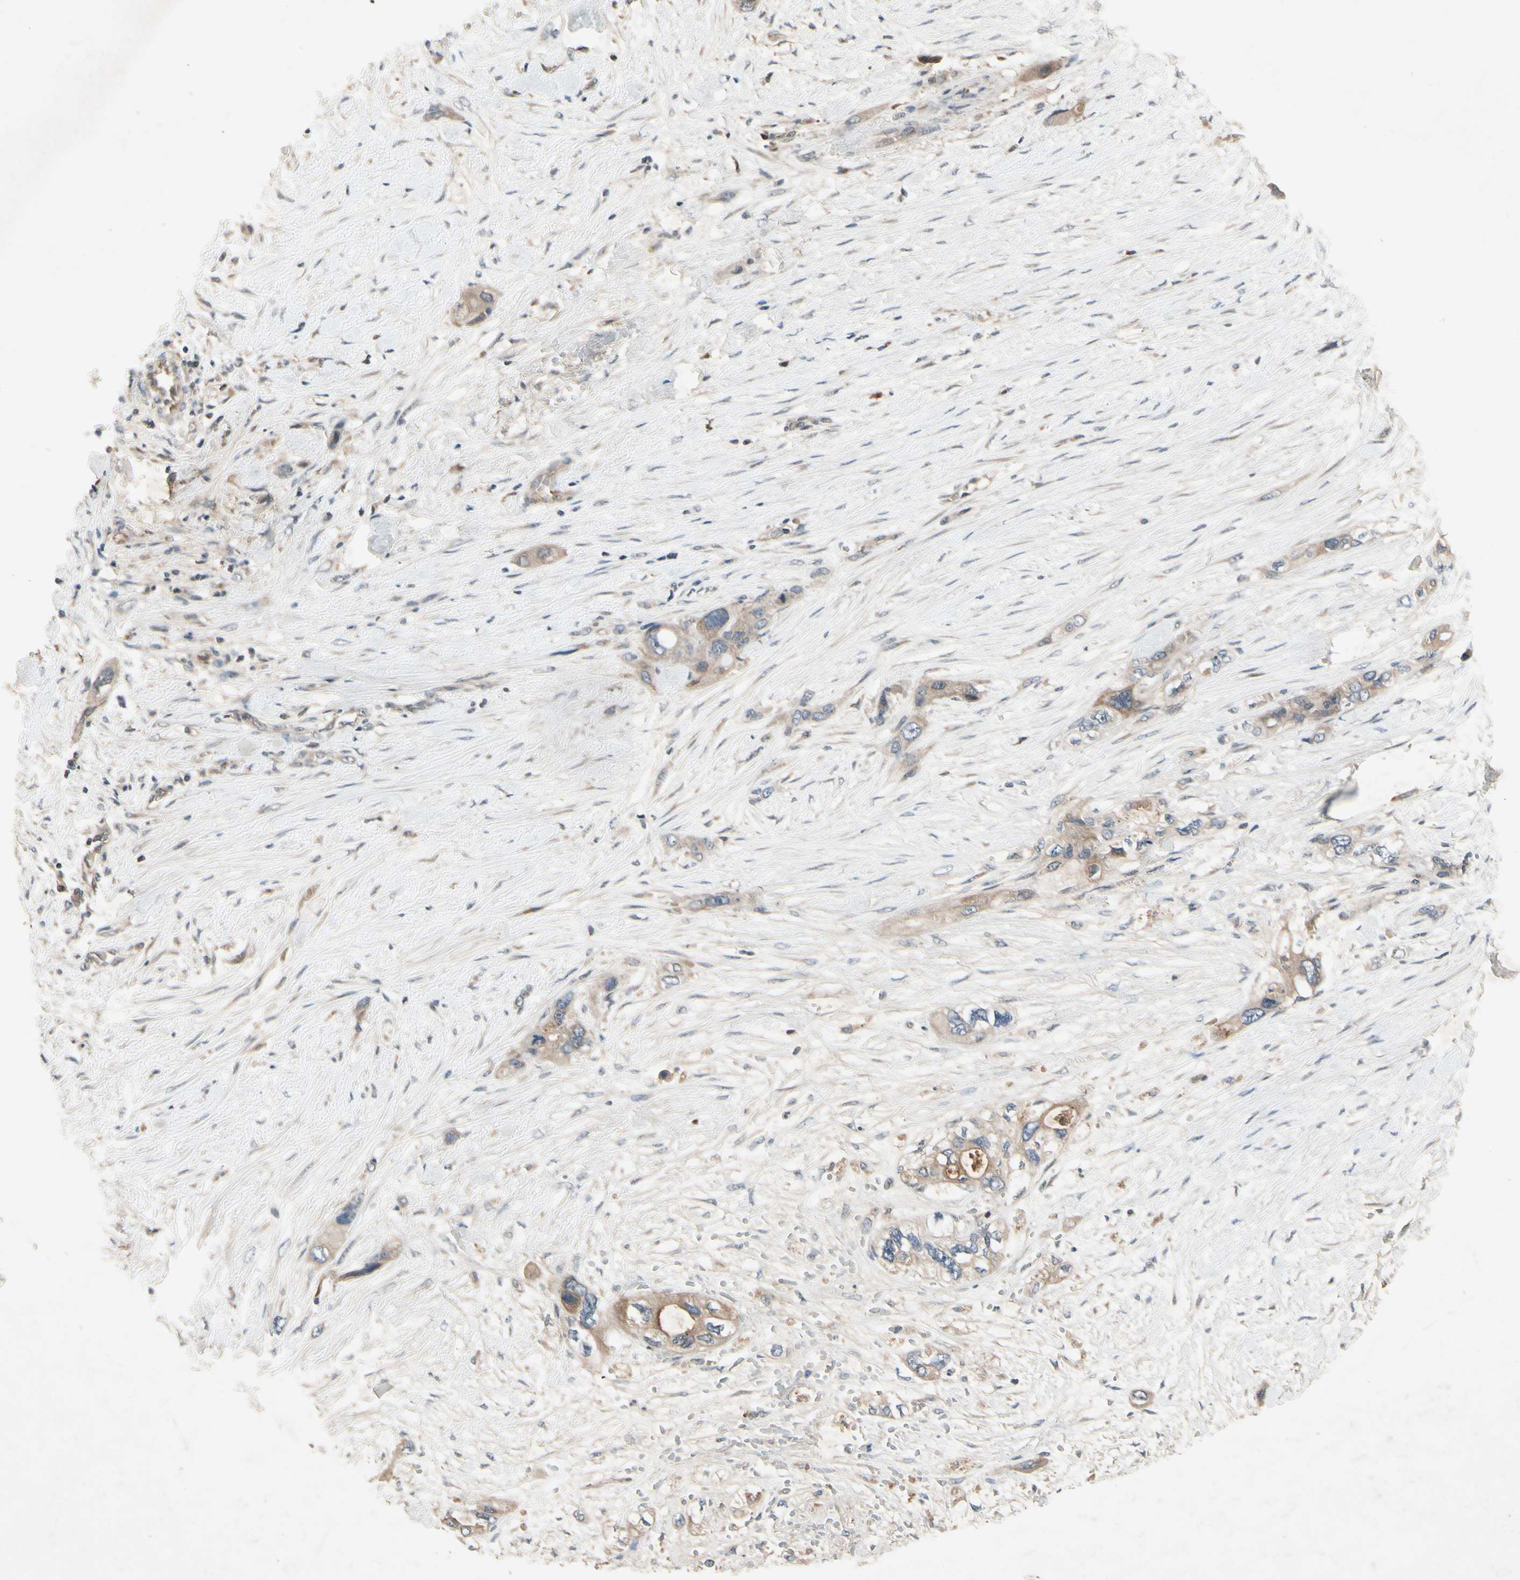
{"staining": {"intensity": "weak", "quantity": ">75%", "location": "cytoplasmic/membranous"}, "tissue": "pancreatic cancer", "cell_type": "Tumor cells", "image_type": "cancer", "snomed": [{"axis": "morphology", "description": "Adenocarcinoma, NOS"}, {"axis": "topography", "description": "Pancreas"}], "caption": "Weak cytoplasmic/membranous protein positivity is identified in approximately >75% of tumor cells in adenocarcinoma (pancreatic). The staining was performed using DAB (3,3'-diaminobenzidine) to visualize the protein expression in brown, while the nuclei were stained in blue with hematoxylin (Magnification: 20x).", "gene": "NSF", "patient": {"sex": "male", "age": 46}}